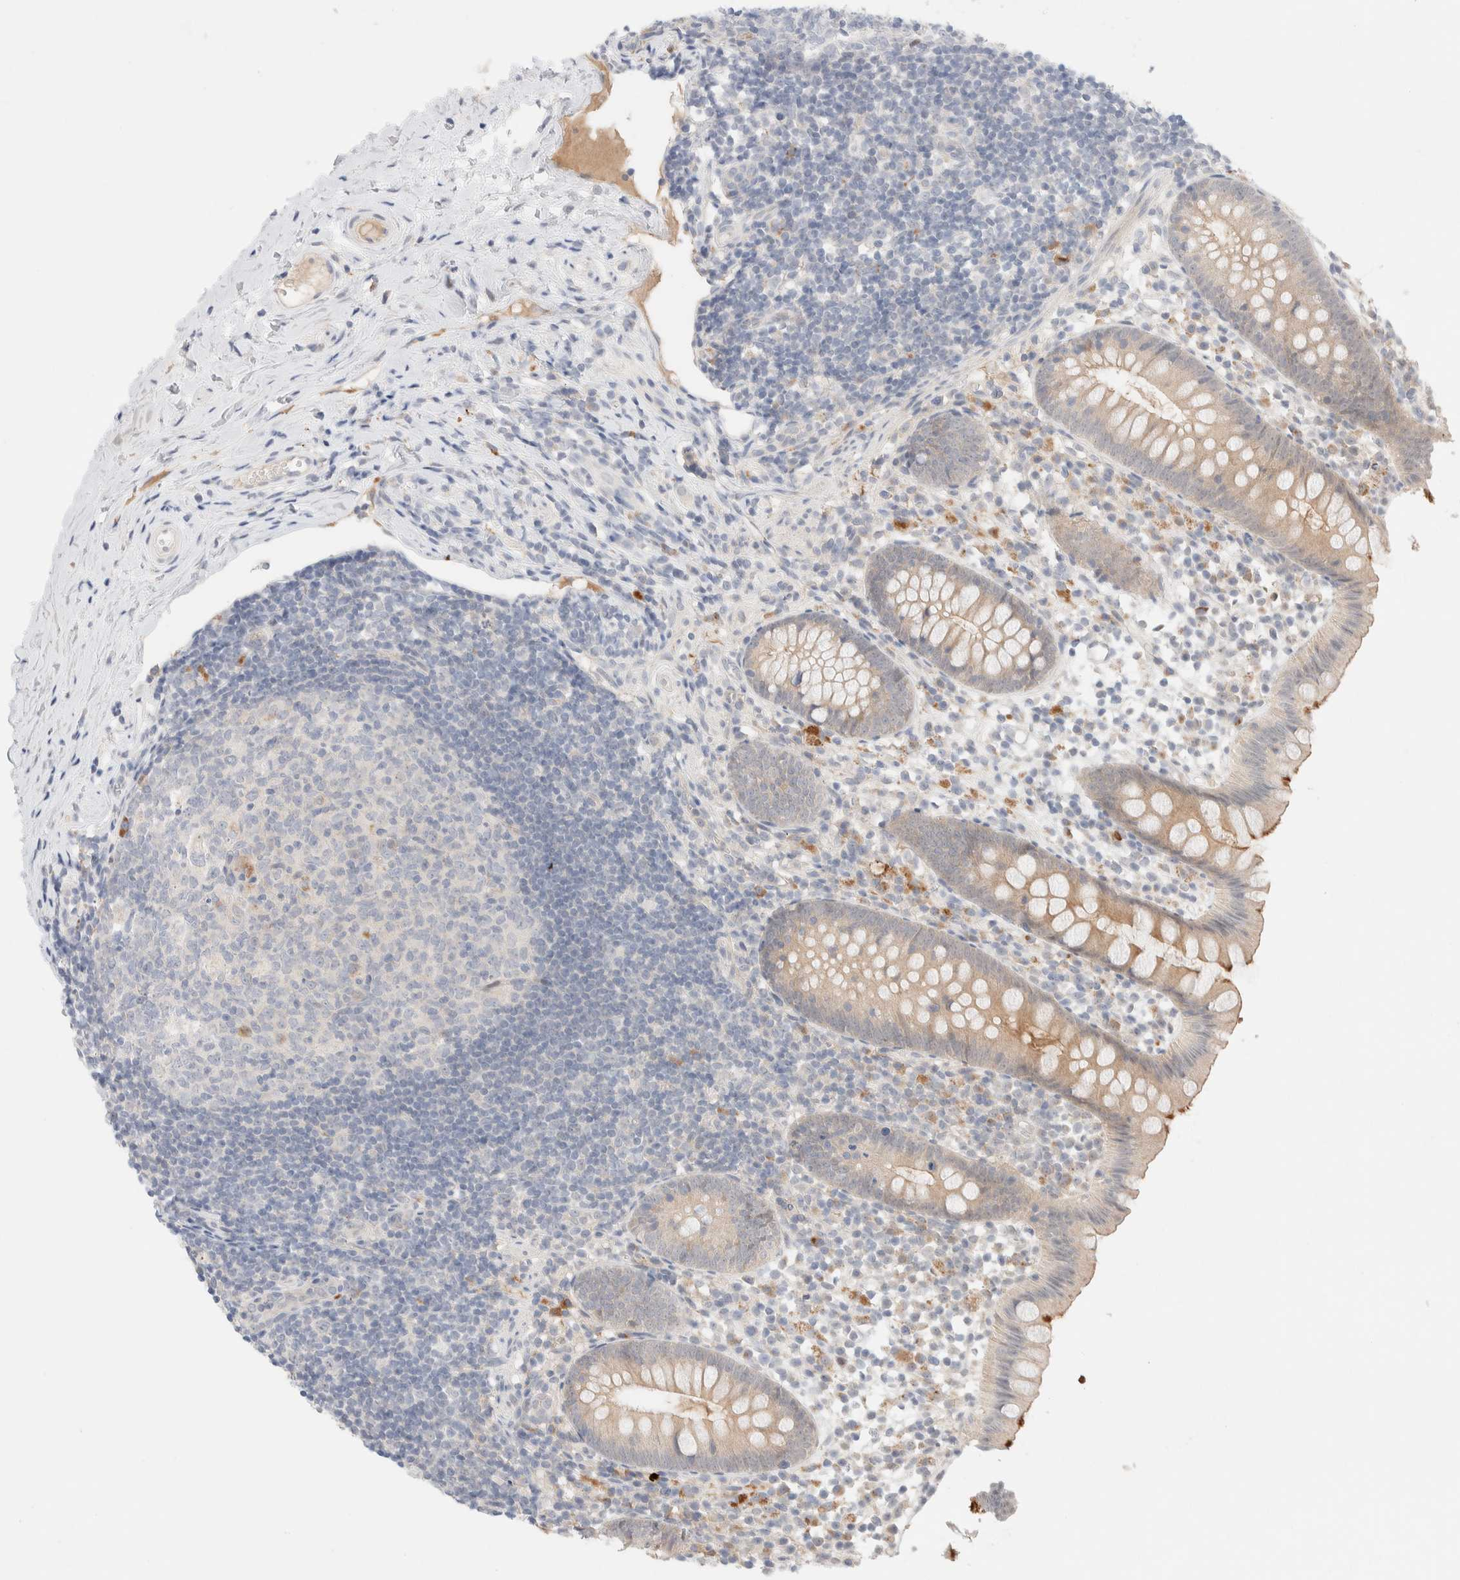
{"staining": {"intensity": "weak", "quantity": "25%-75%", "location": "cytoplasmic/membranous"}, "tissue": "appendix", "cell_type": "Glandular cells", "image_type": "normal", "snomed": [{"axis": "morphology", "description": "Normal tissue, NOS"}, {"axis": "topography", "description": "Appendix"}], "caption": "Immunohistochemistry (IHC) micrograph of benign appendix: human appendix stained using immunohistochemistry (IHC) demonstrates low levels of weak protein expression localized specifically in the cytoplasmic/membranous of glandular cells, appearing as a cytoplasmic/membranous brown color.", "gene": "CHKA", "patient": {"sex": "female", "age": 20}}